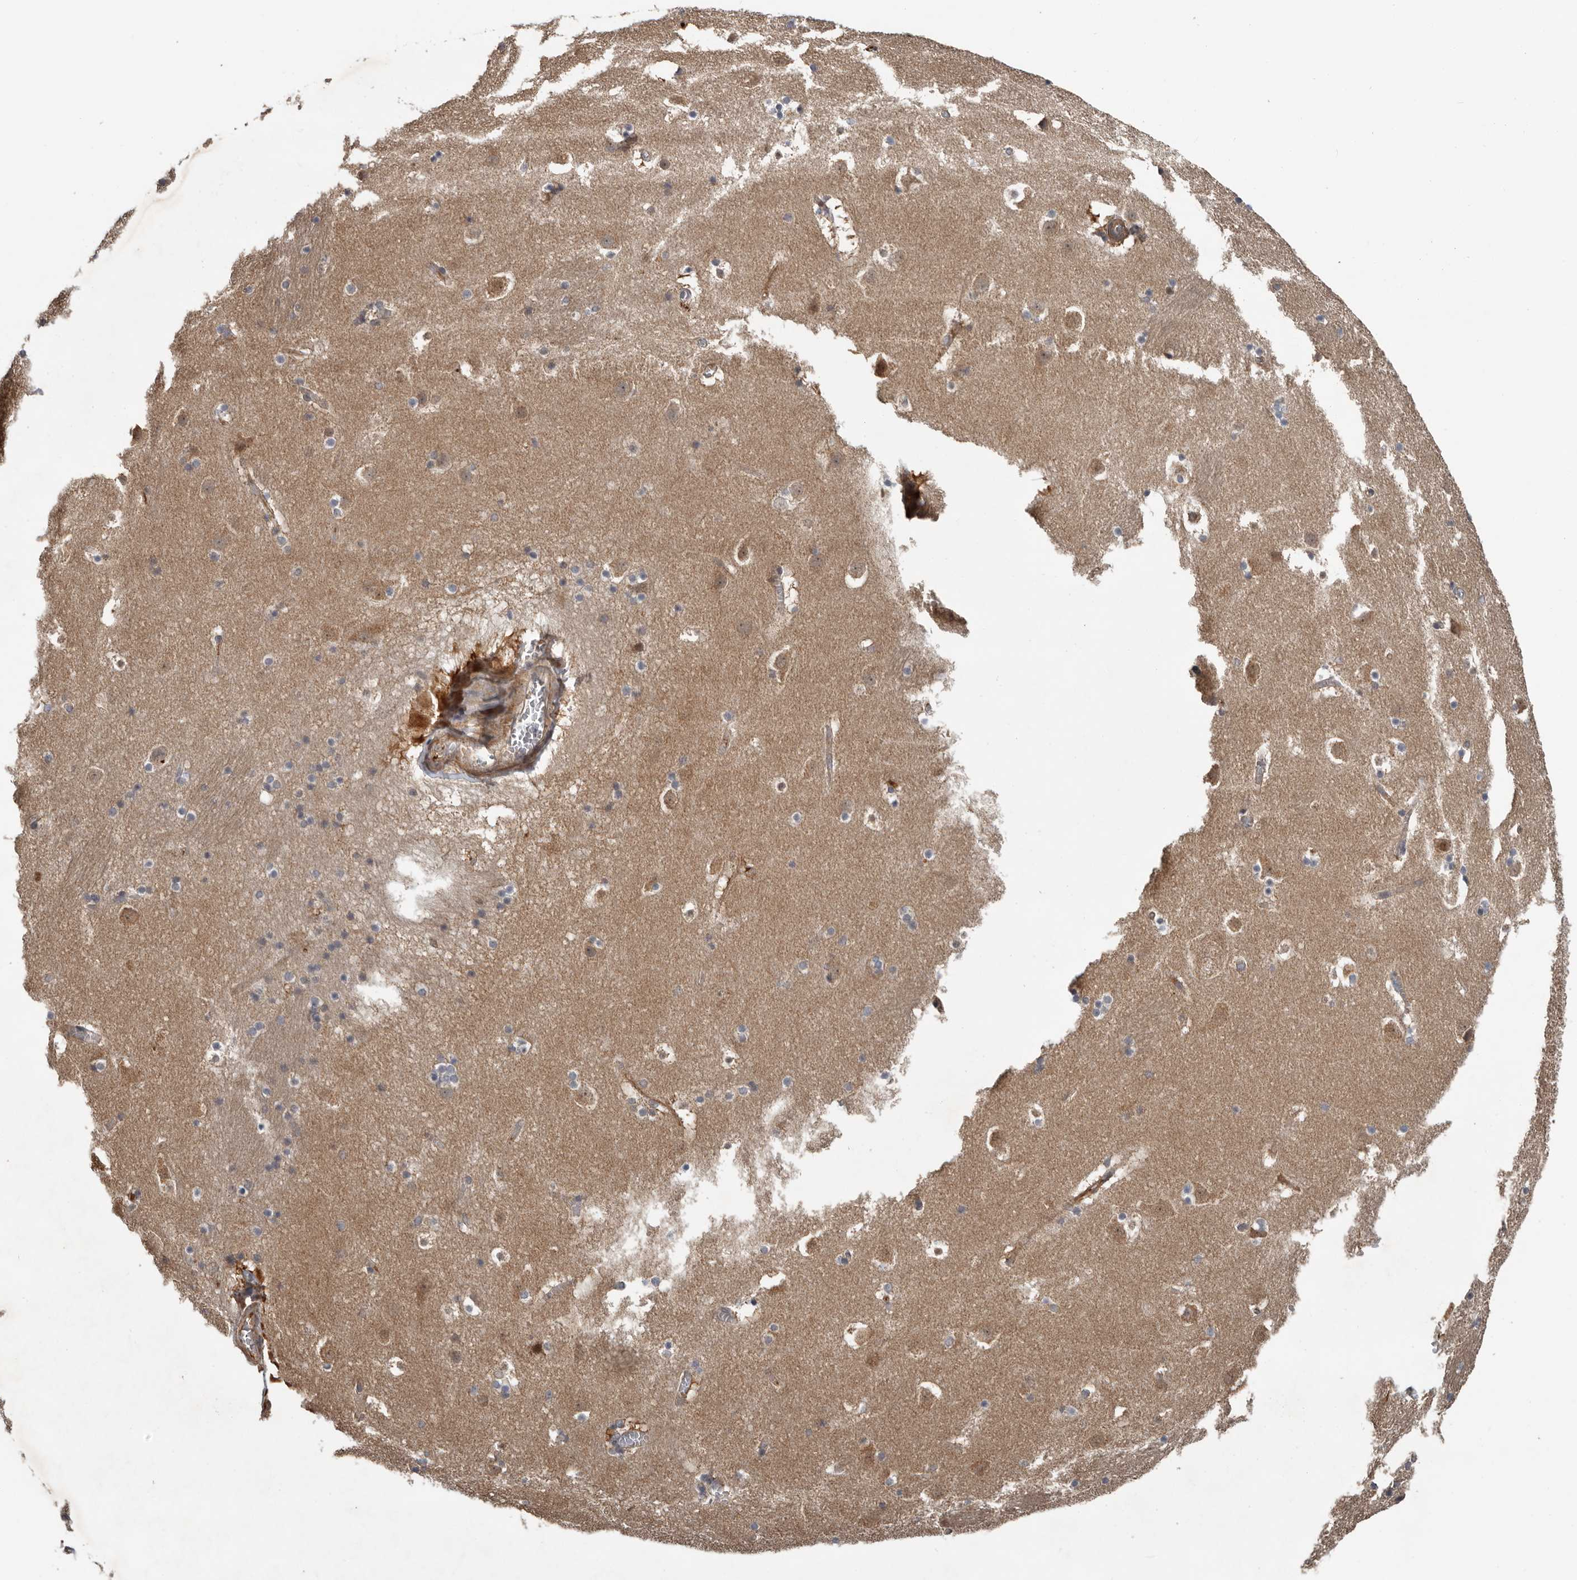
{"staining": {"intensity": "weak", "quantity": "<25%", "location": "cytoplasmic/membranous"}, "tissue": "caudate", "cell_type": "Glial cells", "image_type": "normal", "snomed": [{"axis": "morphology", "description": "Normal tissue, NOS"}, {"axis": "topography", "description": "Lateral ventricle wall"}], "caption": "Immunohistochemistry (IHC) photomicrograph of benign caudate: caudate stained with DAB (3,3'-diaminobenzidine) reveals no significant protein expression in glial cells.", "gene": "DNAJB4", "patient": {"sex": "male", "age": 45}}